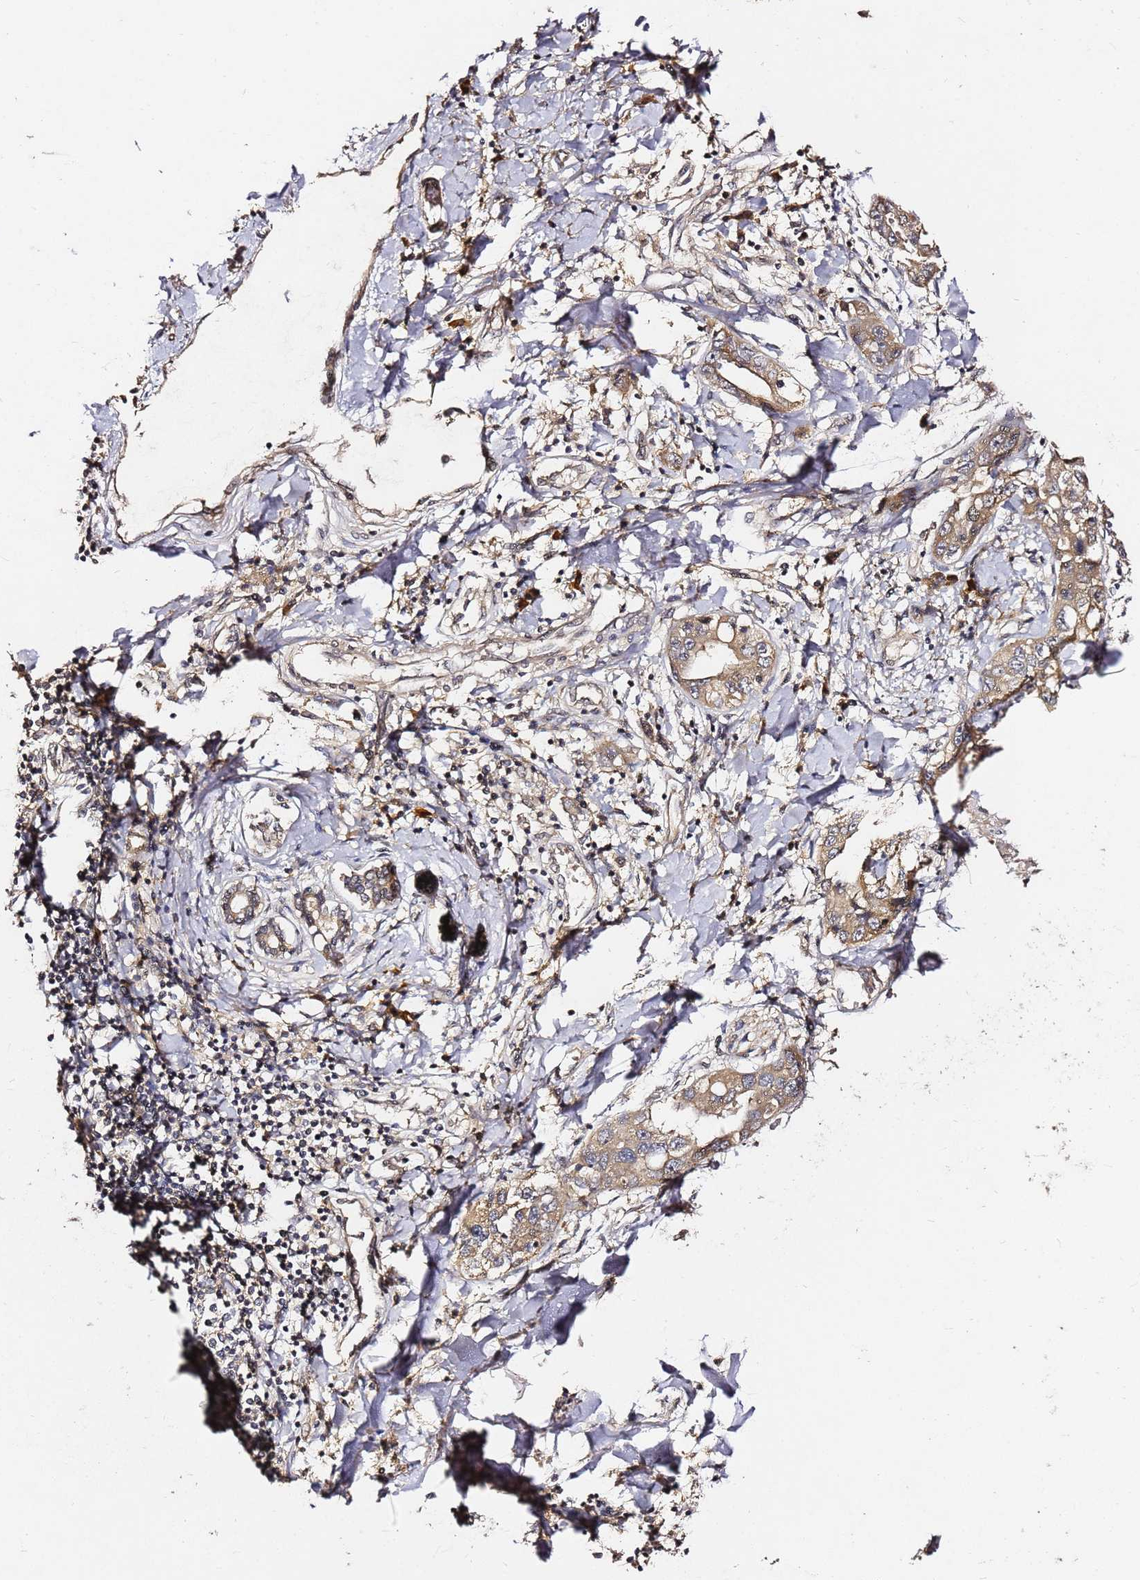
{"staining": {"intensity": "moderate", "quantity": "25%-75%", "location": "cytoplasmic/membranous"}, "tissue": "liver cancer", "cell_type": "Tumor cells", "image_type": "cancer", "snomed": [{"axis": "morphology", "description": "Cholangiocarcinoma"}, {"axis": "topography", "description": "Liver"}], "caption": "Brown immunohistochemical staining in liver cholangiocarcinoma exhibits moderate cytoplasmic/membranous expression in about 25%-75% of tumor cells.", "gene": "C6orf136", "patient": {"sex": "male", "age": 59}}